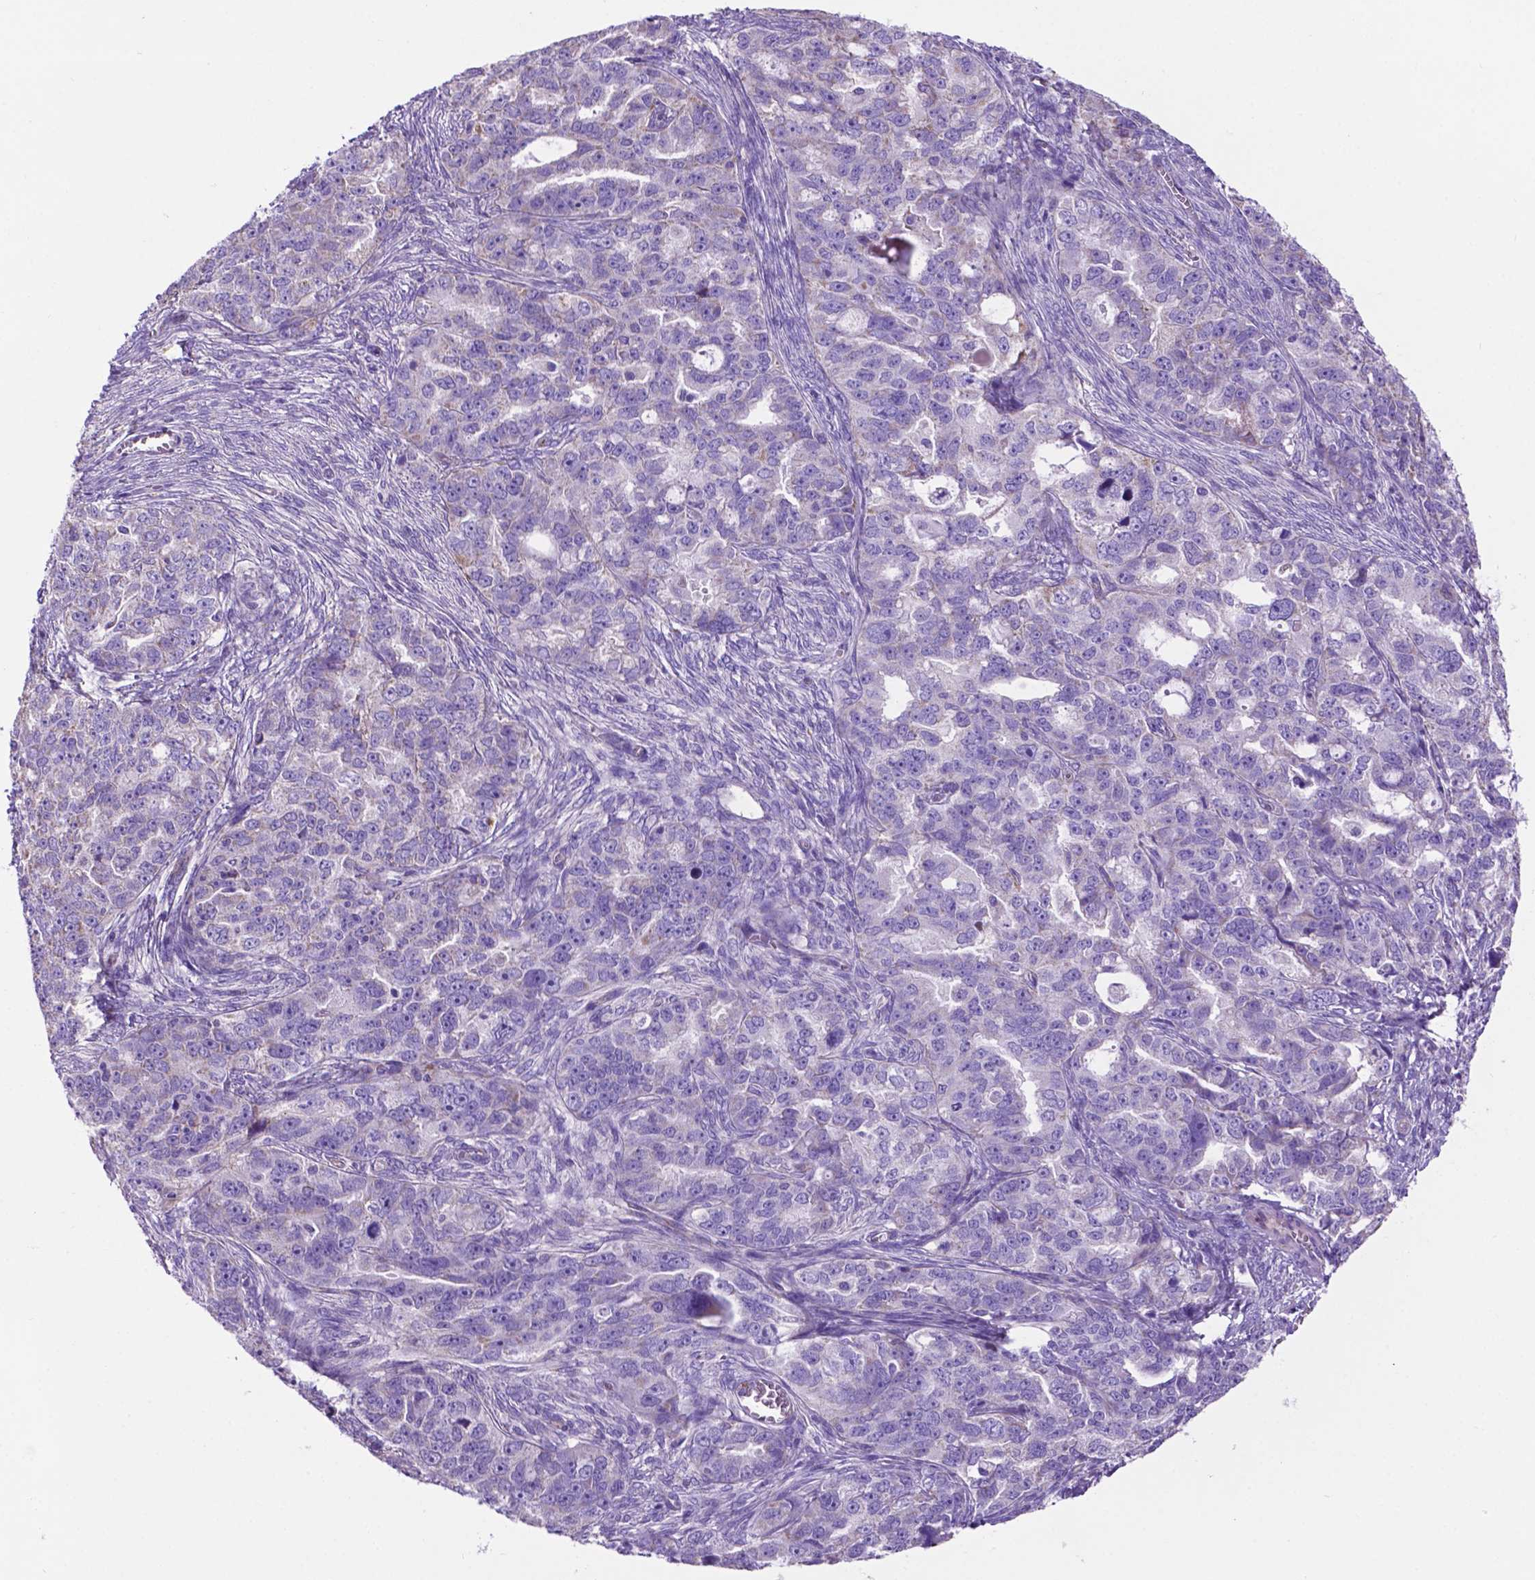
{"staining": {"intensity": "negative", "quantity": "none", "location": "none"}, "tissue": "ovarian cancer", "cell_type": "Tumor cells", "image_type": "cancer", "snomed": [{"axis": "morphology", "description": "Cystadenocarcinoma, serous, NOS"}, {"axis": "topography", "description": "Ovary"}], "caption": "Tumor cells show no significant positivity in ovarian cancer (serous cystadenocarcinoma). (DAB (3,3'-diaminobenzidine) immunohistochemistry (IHC) visualized using brightfield microscopy, high magnification).", "gene": "TMEM121B", "patient": {"sex": "female", "age": 51}}